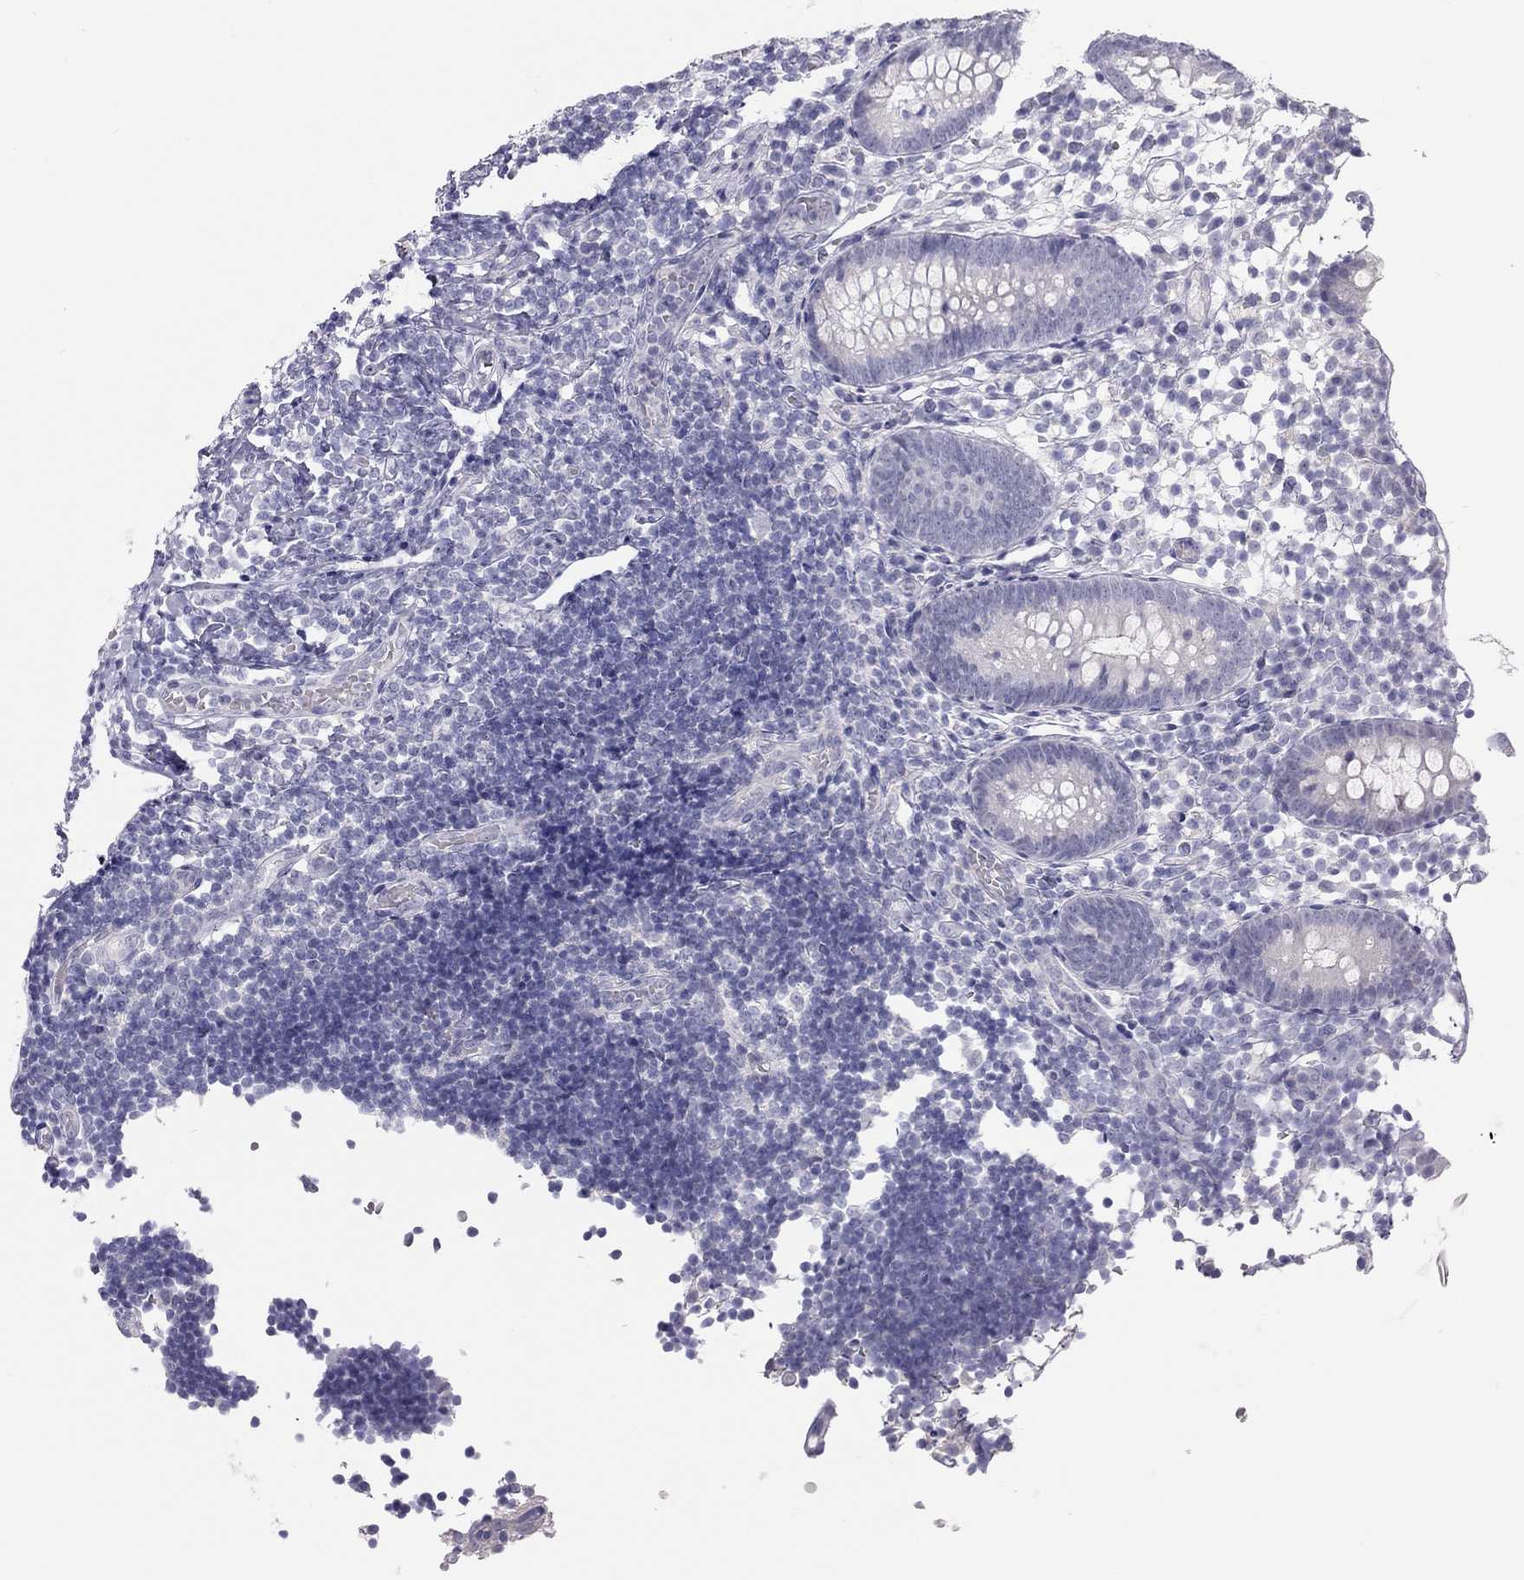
{"staining": {"intensity": "negative", "quantity": "none", "location": "none"}, "tissue": "appendix", "cell_type": "Glandular cells", "image_type": "normal", "snomed": [{"axis": "morphology", "description": "Normal tissue, NOS"}, {"axis": "topography", "description": "Appendix"}], "caption": "Immunohistochemistry histopathology image of benign appendix: appendix stained with DAB (3,3'-diaminobenzidine) exhibits no significant protein staining in glandular cells.", "gene": "SPATA12", "patient": {"sex": "female", "age": 40}}